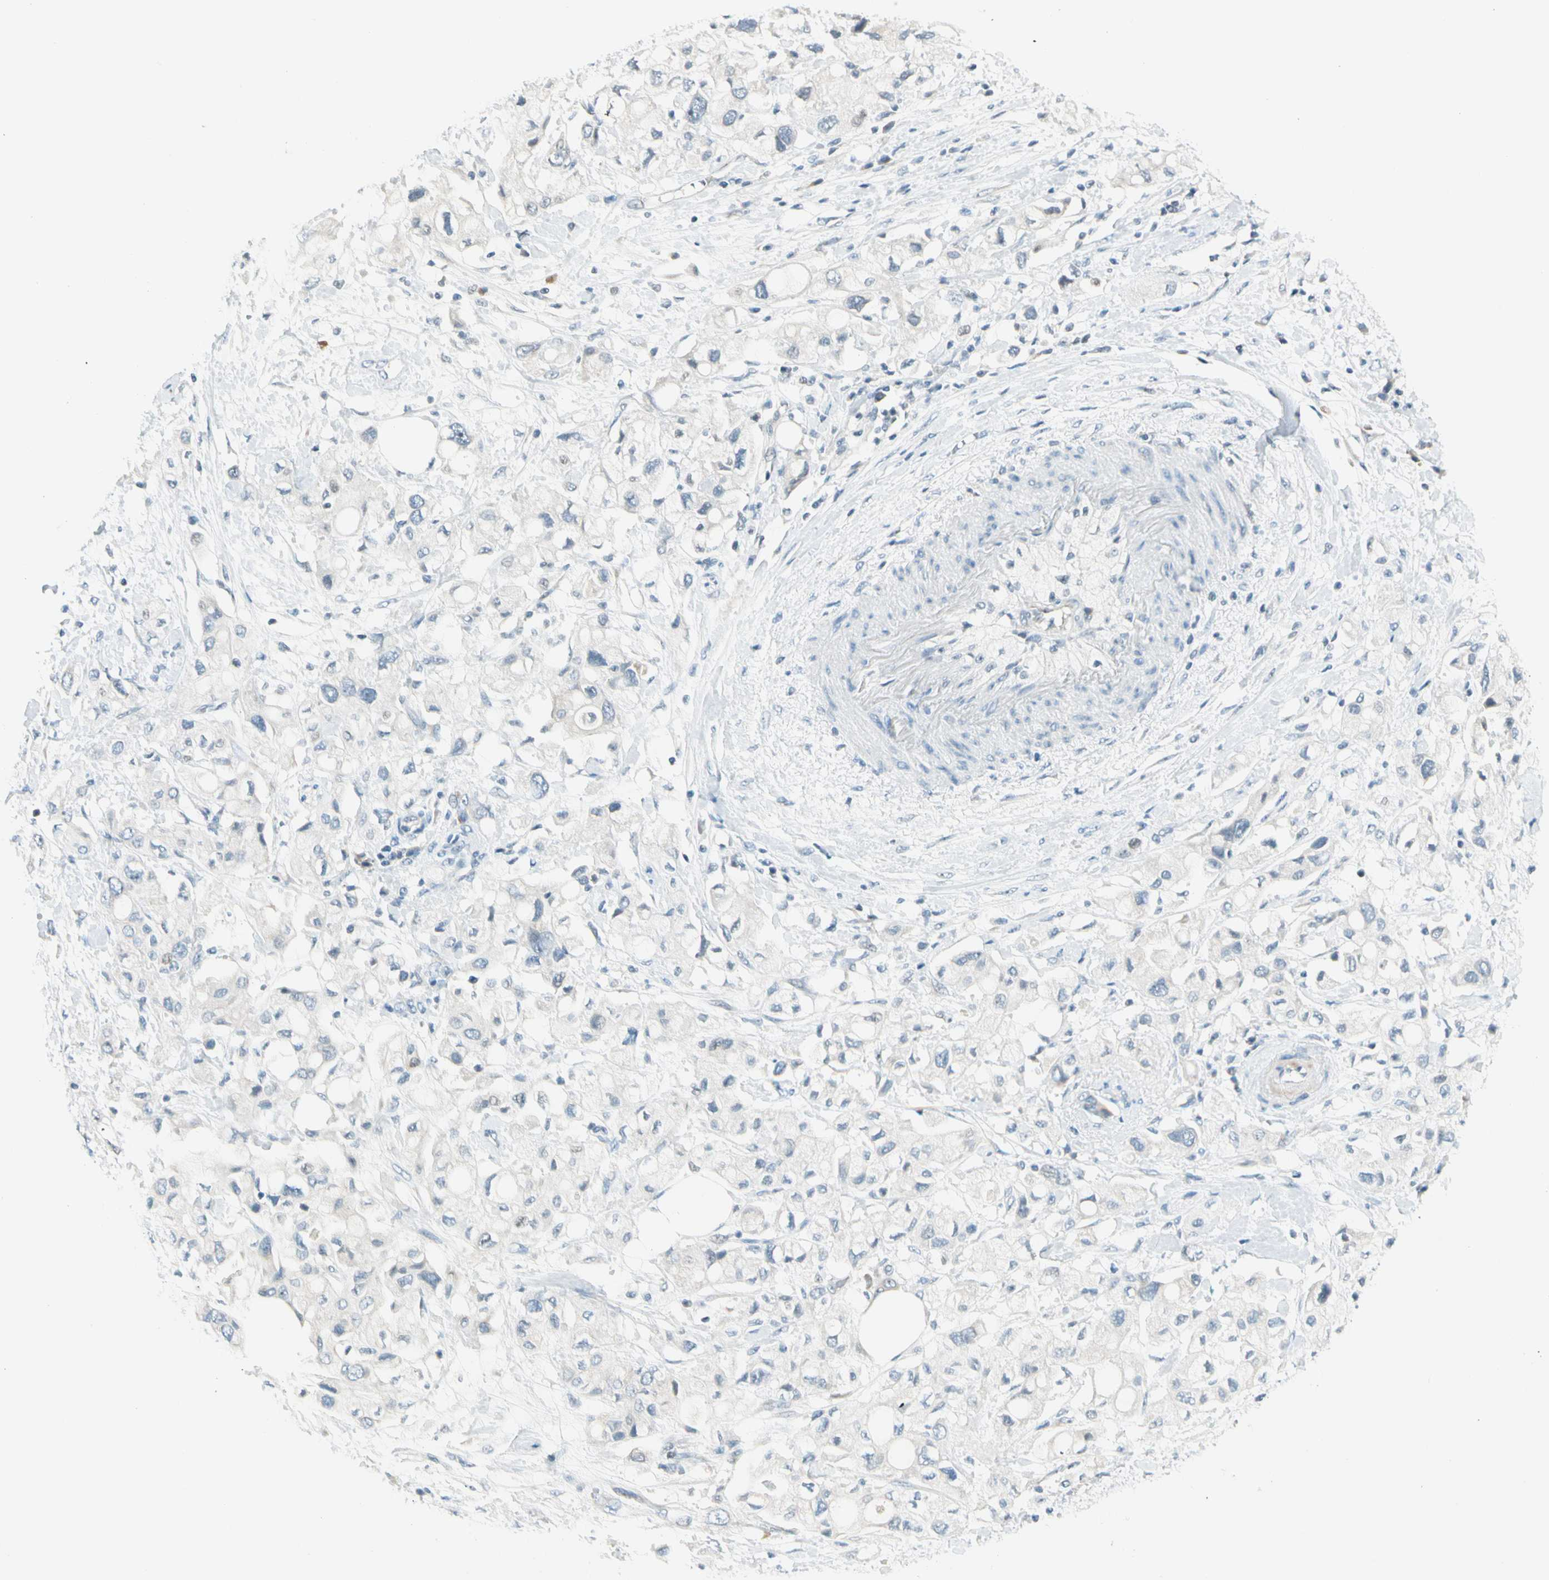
{"staining": {"intensity": "negative", "quantity": "none", "location": "none"}, "tissue": "pancreatic cancer", "cell_type": "Tumor cells", "image_type": "cancer", "snomed": [{"axis": "morphology", "description": "Adenocarcinoma, NOS"}, {"axis": "topography", "description": "Pancreas"}], "caption": "DAB immunohistochemical staining of pancreatic cancer (adenocarcinoma) displays no significant staining in tumor cells. (DAB (3,3'-diaminobenzidine) immunohistochemistry (IHC) visualized using brightfield microscopy, high magnification).", "gene": "ZSCAN1", "patient": {"sex": "female", "age": 56}}